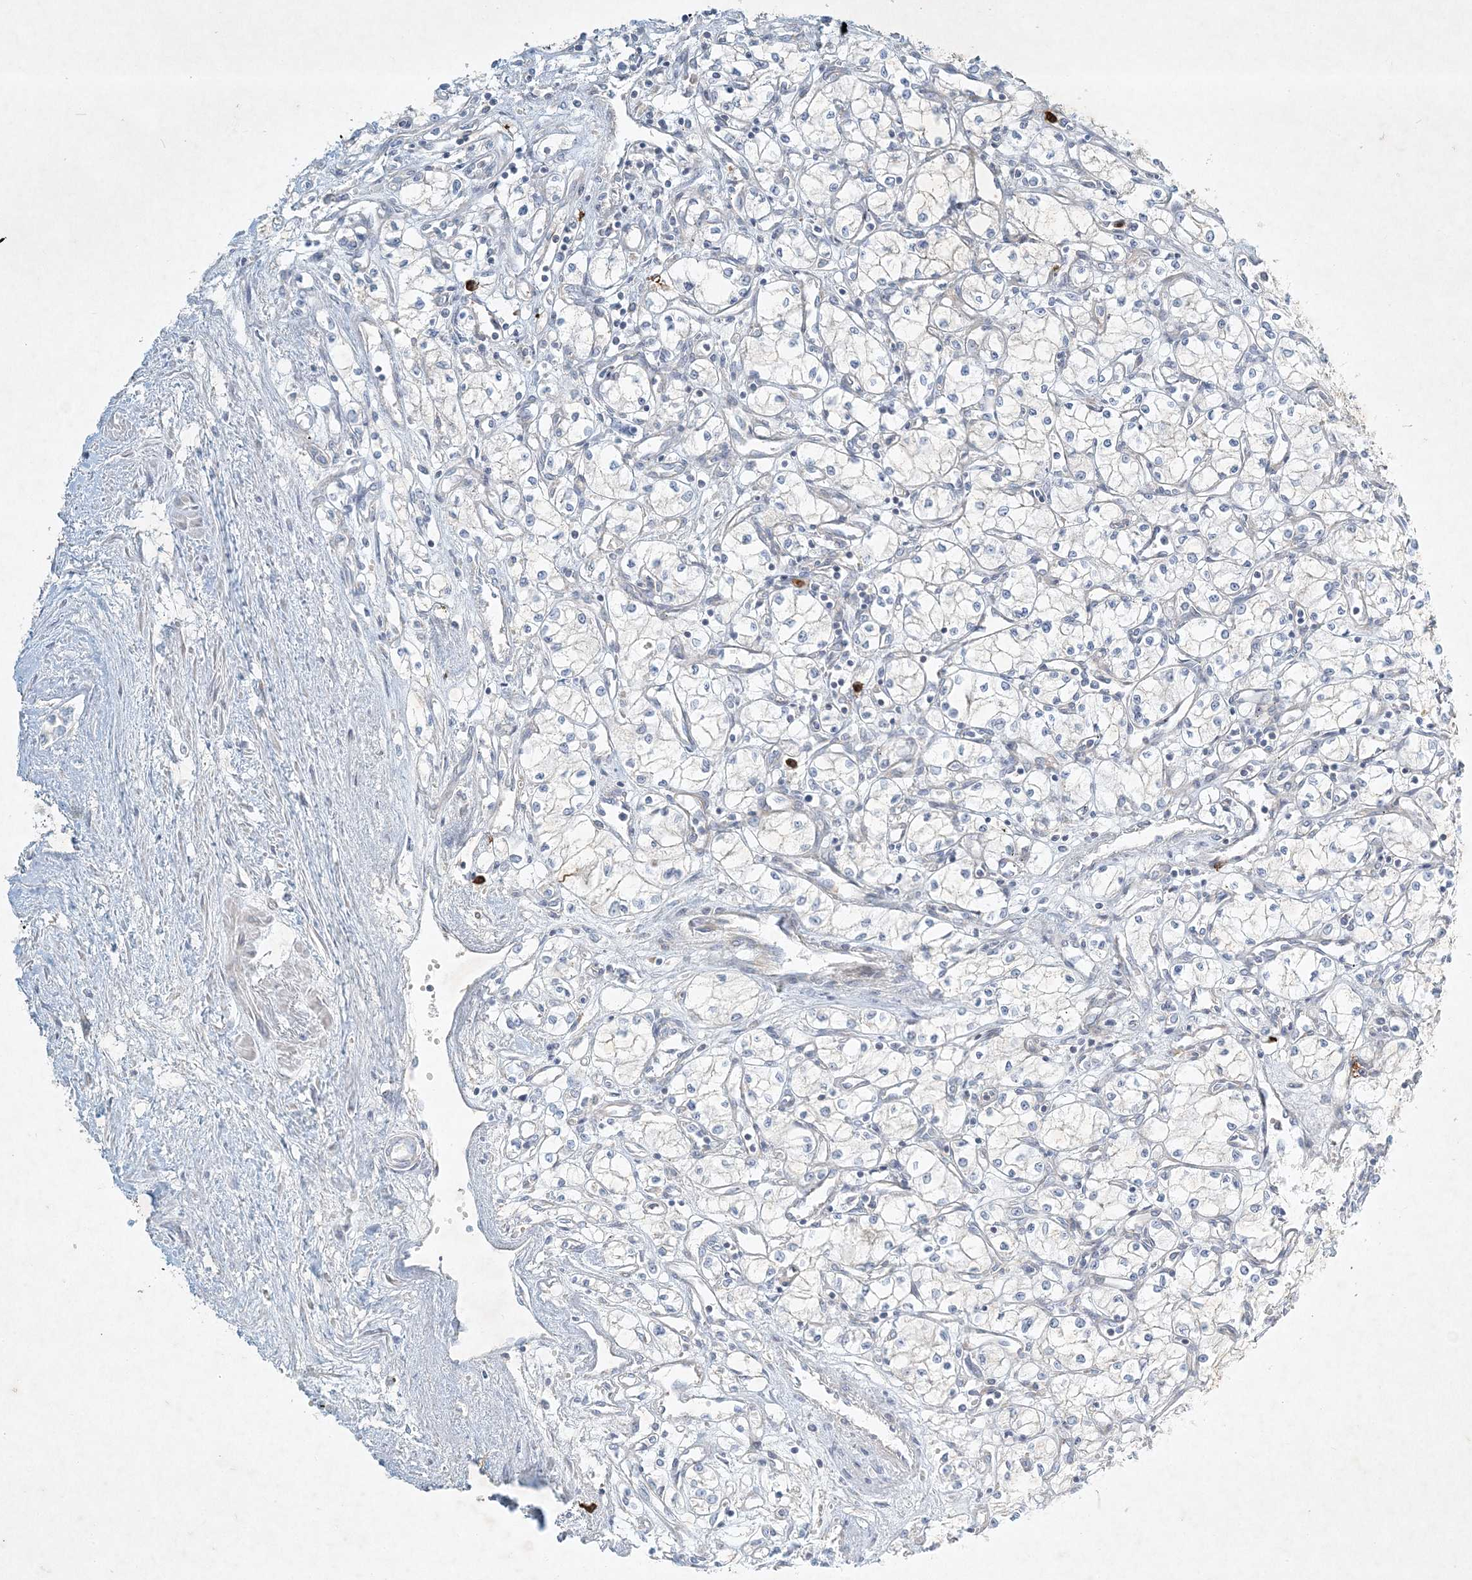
{"staining": {"intensity": "negative", "quantity": "none", "location": "none"}, "tissue": "renal cancer", "cell_type": "Tumor cells", "image_type": "cancer", "snomed": [{"axis": "morphology", "description": "Adenocarcinoma, NOS"}, {"axis": "topography", "description": "Kidney"}], "caption": "This is an immunohistochemistry (IHC) histopathology image of renal cancer (adenocarcinoma). There is no staining in tumor cells.", "gene": "STK11IP", "patient": {"sex": "male", "age": 59}}